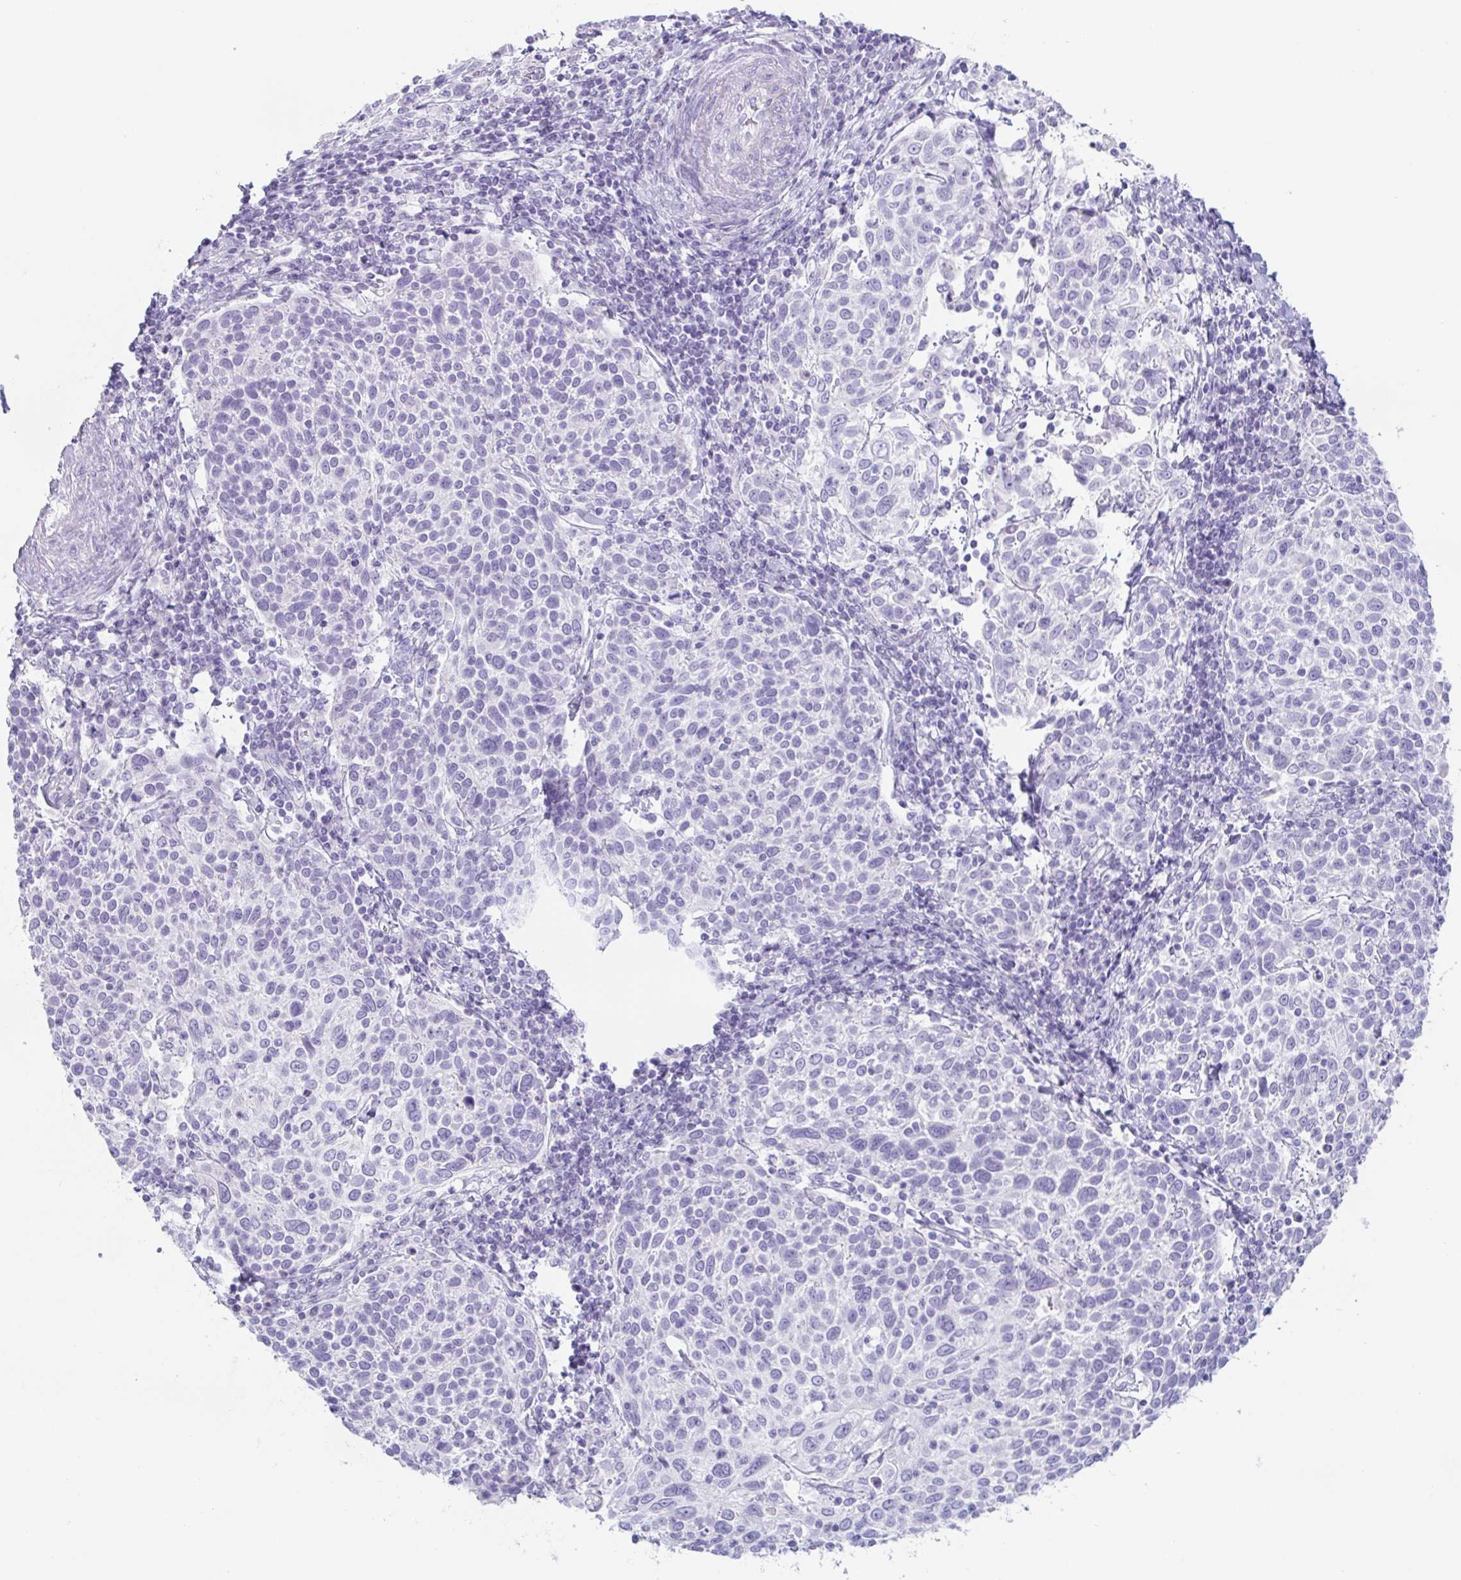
{"staining": {"intensity": "negative", "quantity": "none", "location": "none"}, "tissue": "cervical cancer", "cell_type": "Tumor cells", "image_type": "cancer", "snomed": [{"axis": "morphology", "description": "Squamous cell carcinoma, NOS"}, {"axis": "topography", "description": "Cervix"}], "caption": "The immunohistochemistry image has no significant positivity in tumor cells of squamous cell carcinoma (cervical) tissue.", "gene": "PRR27", "patient": {"sex": "female", "age": 61}}